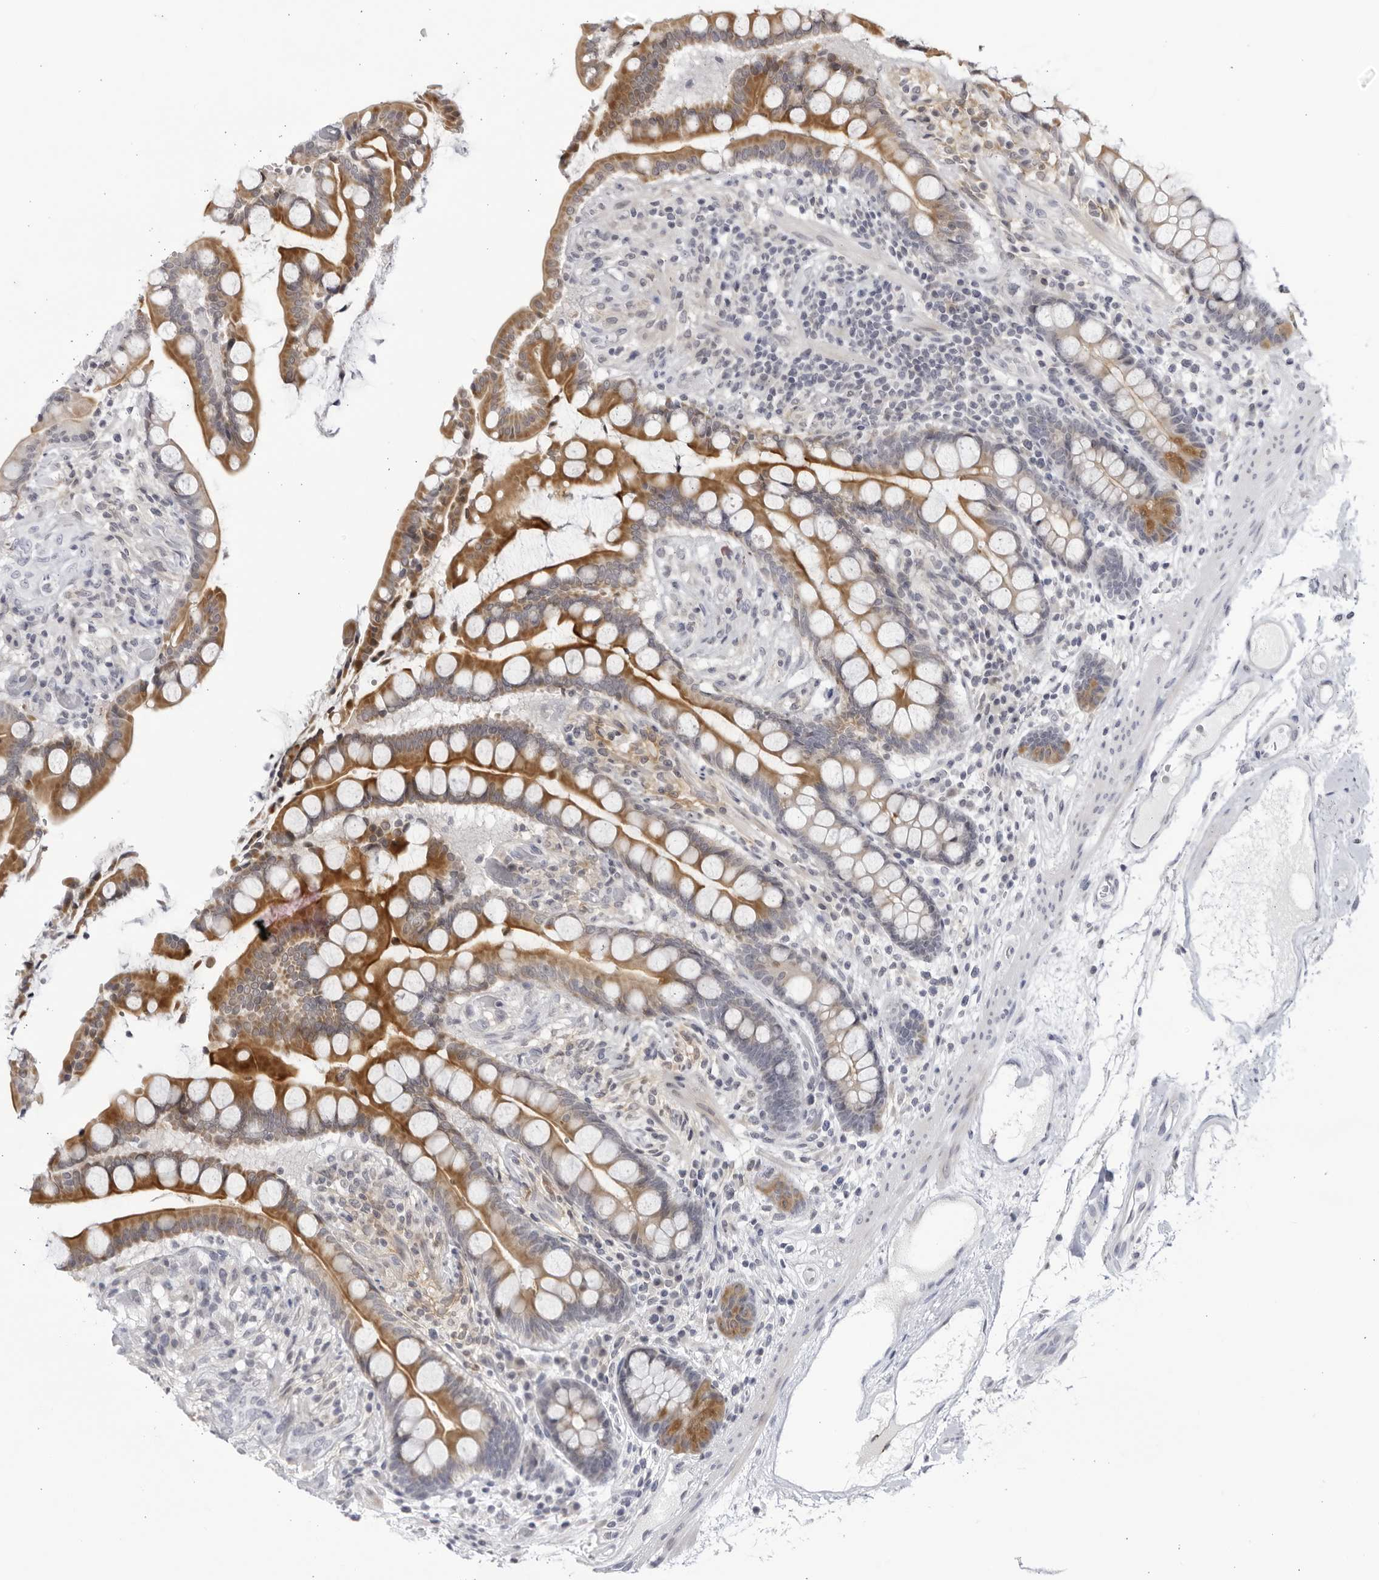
{"staining": {"intensity": "negative", "quantity": "none", "location": "none"}, "tissue": "colon", "cell_type": "Endothelial cells", "image_type": "normal", "snomed": [{"axis": "morphology", "description": "Normal tissue, NOS"}, {"axis": "topography", "description": "Colon"}], "caption": "There is no significant expression in endothelial cells of colon. (Stains: DAB (3,3'-diaminobenzidine) immunohistochemistry with hematoxylin counter stain, Microscopy: brightfield microscopy at high magnification).", "gene": "CNBD1", "patient": {"sex": "male", "age": 73}}